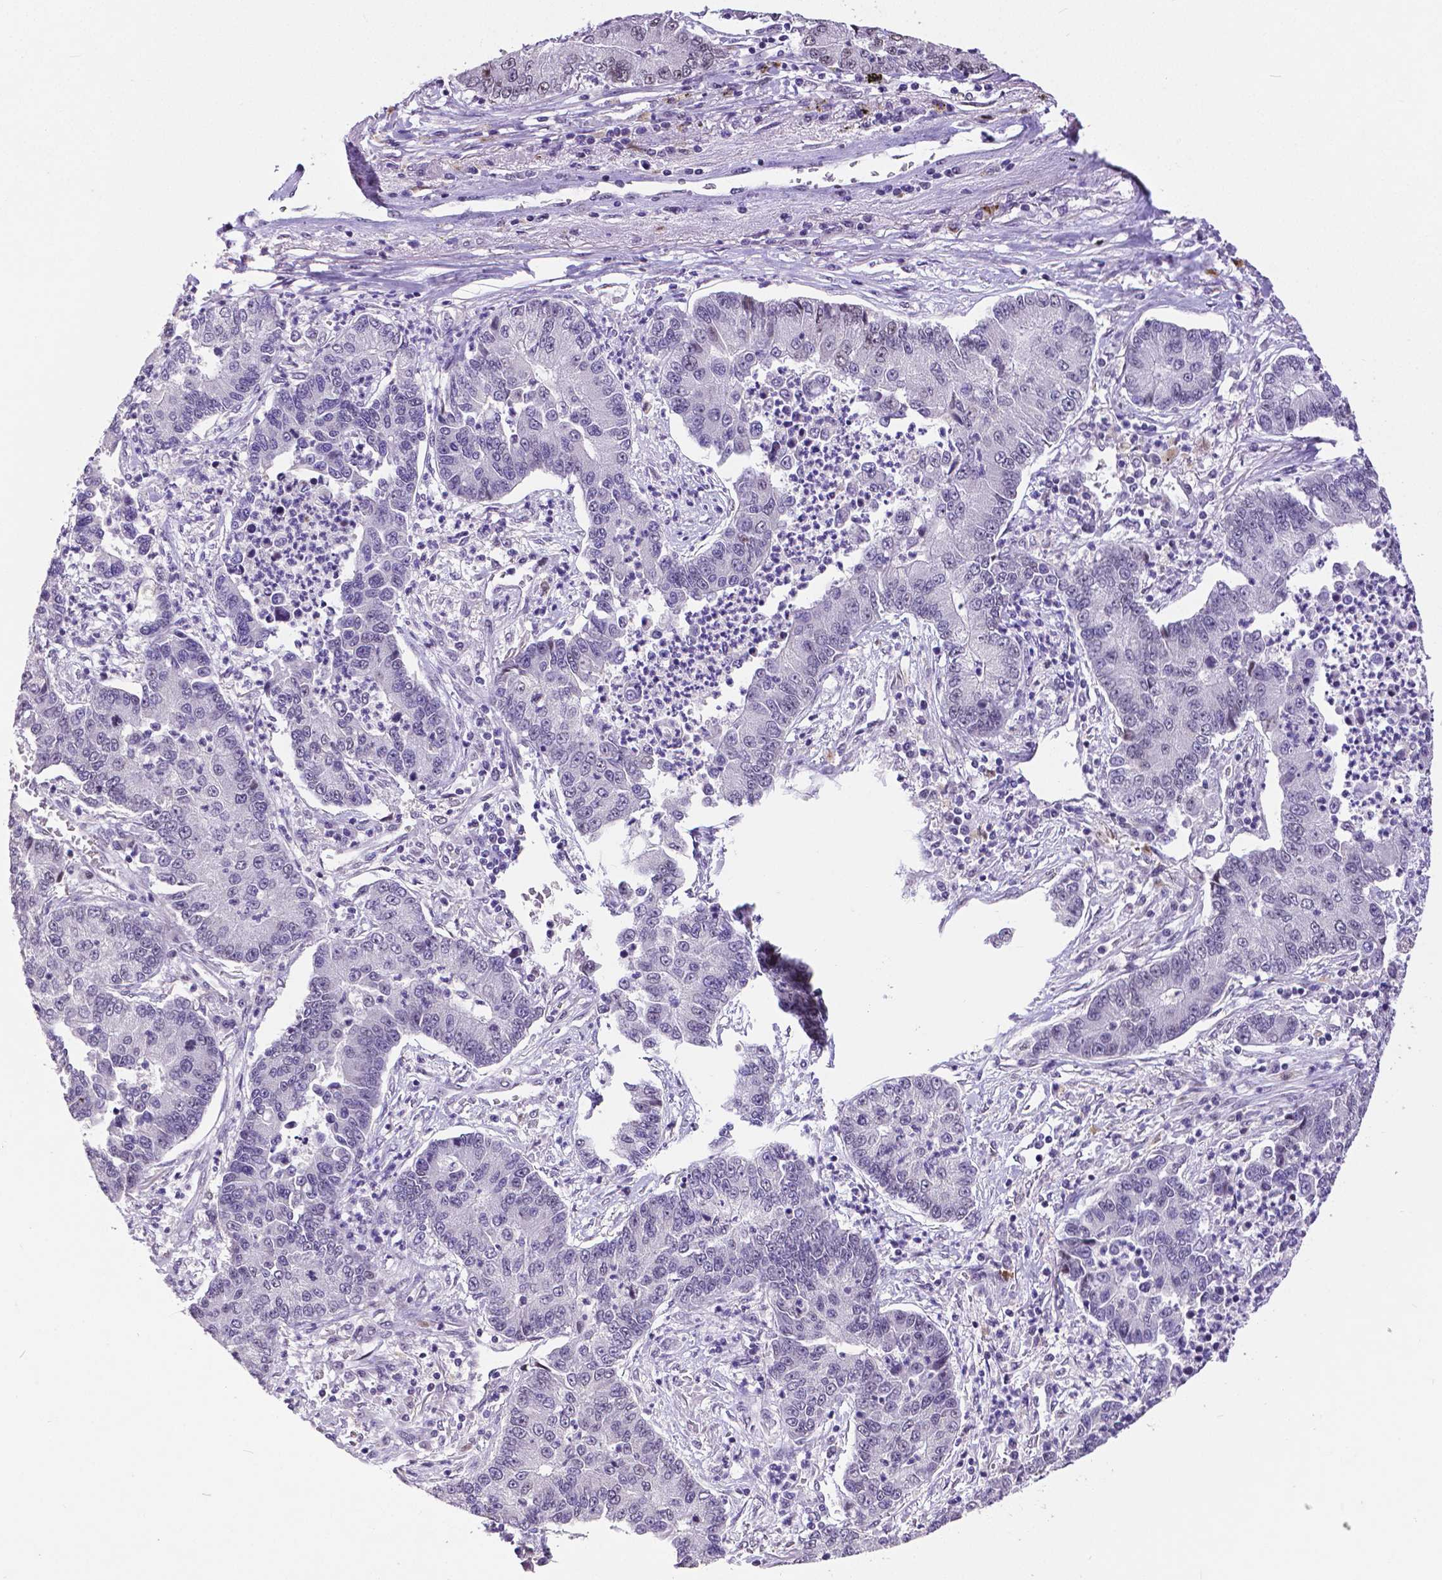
{"staining": {"intensity": "negative", "quantity": "none", "location": "none"}, "tissue": "lung cancer", "cell_type": "Tumor cells", "image_type": "cancer", "snomed": [{"axis": "morphology", "description": "Adenocarcinoma, NOS"}, {"axis": "topography", "description": "Lung"}], "caption": "This photomicrograph is of lung cancer stained with immunohistochemistry (IHC) to label a protein in brown with the nuclei are counter-stained blue. There is no staining in tumor cells.", "gene": "ATRX", "patient": {"sex": "female", "age": 57}}